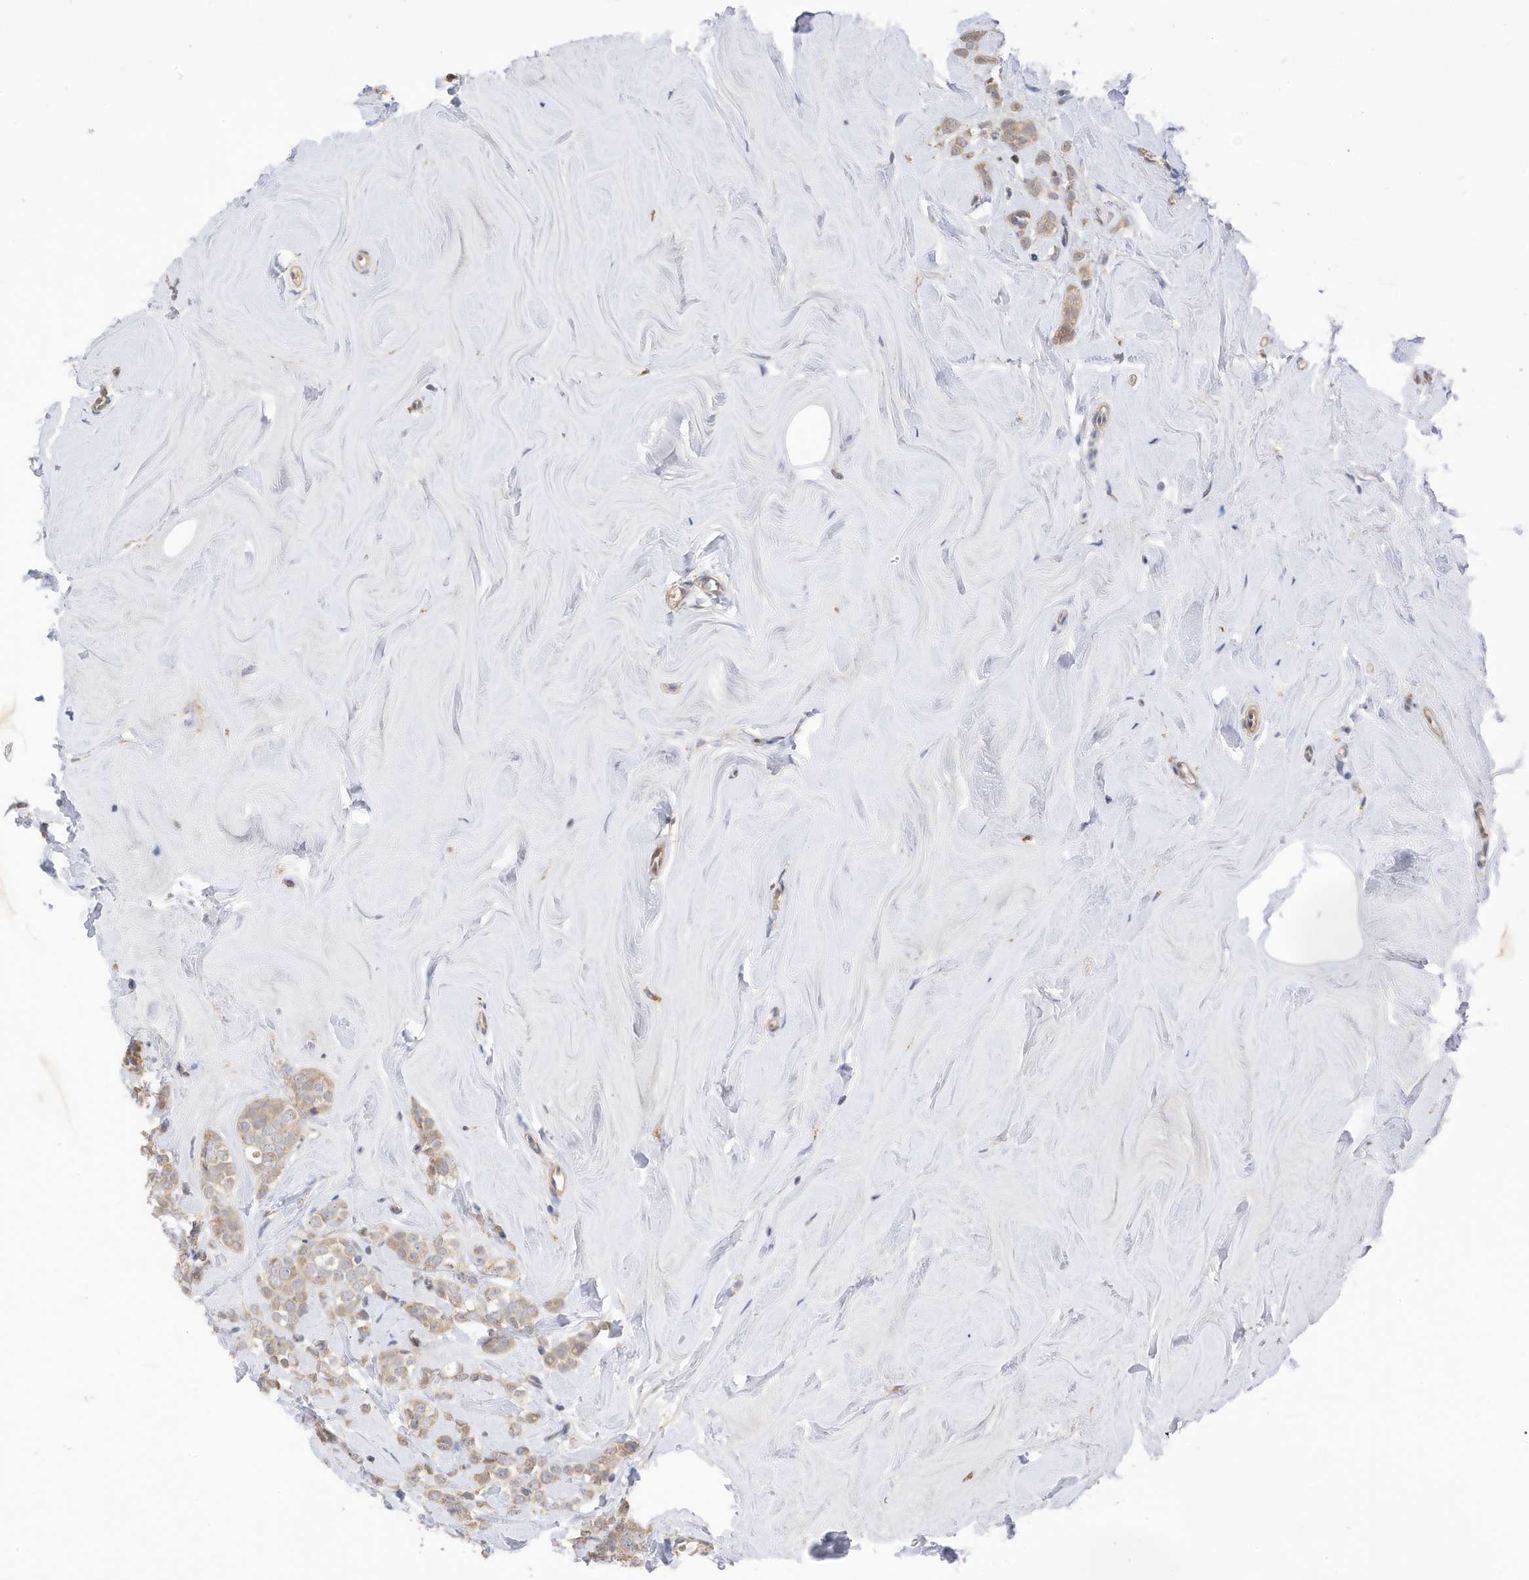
{"staining": {"intensity": "weak", "quantity": ">75%", "location": "cytoplasmic/membranous"}, "tissue": "breast cancer", "cell_type": "Tumor cells", "image_type": "cancer", "snomed": [{"axis": "morphology", "description": "Lobular carcinoma"}, {"axis": "topography", "description": "Breast"}], "caption": "Breast cancer (lobular carcinoma) was stained to show a protein in brown. There is low levels of weak cytoplasmic/membranous staining in approximately >75% of tumor cells.", "gene": "REC8", "patient": {"sex": "female", "age": 47}}